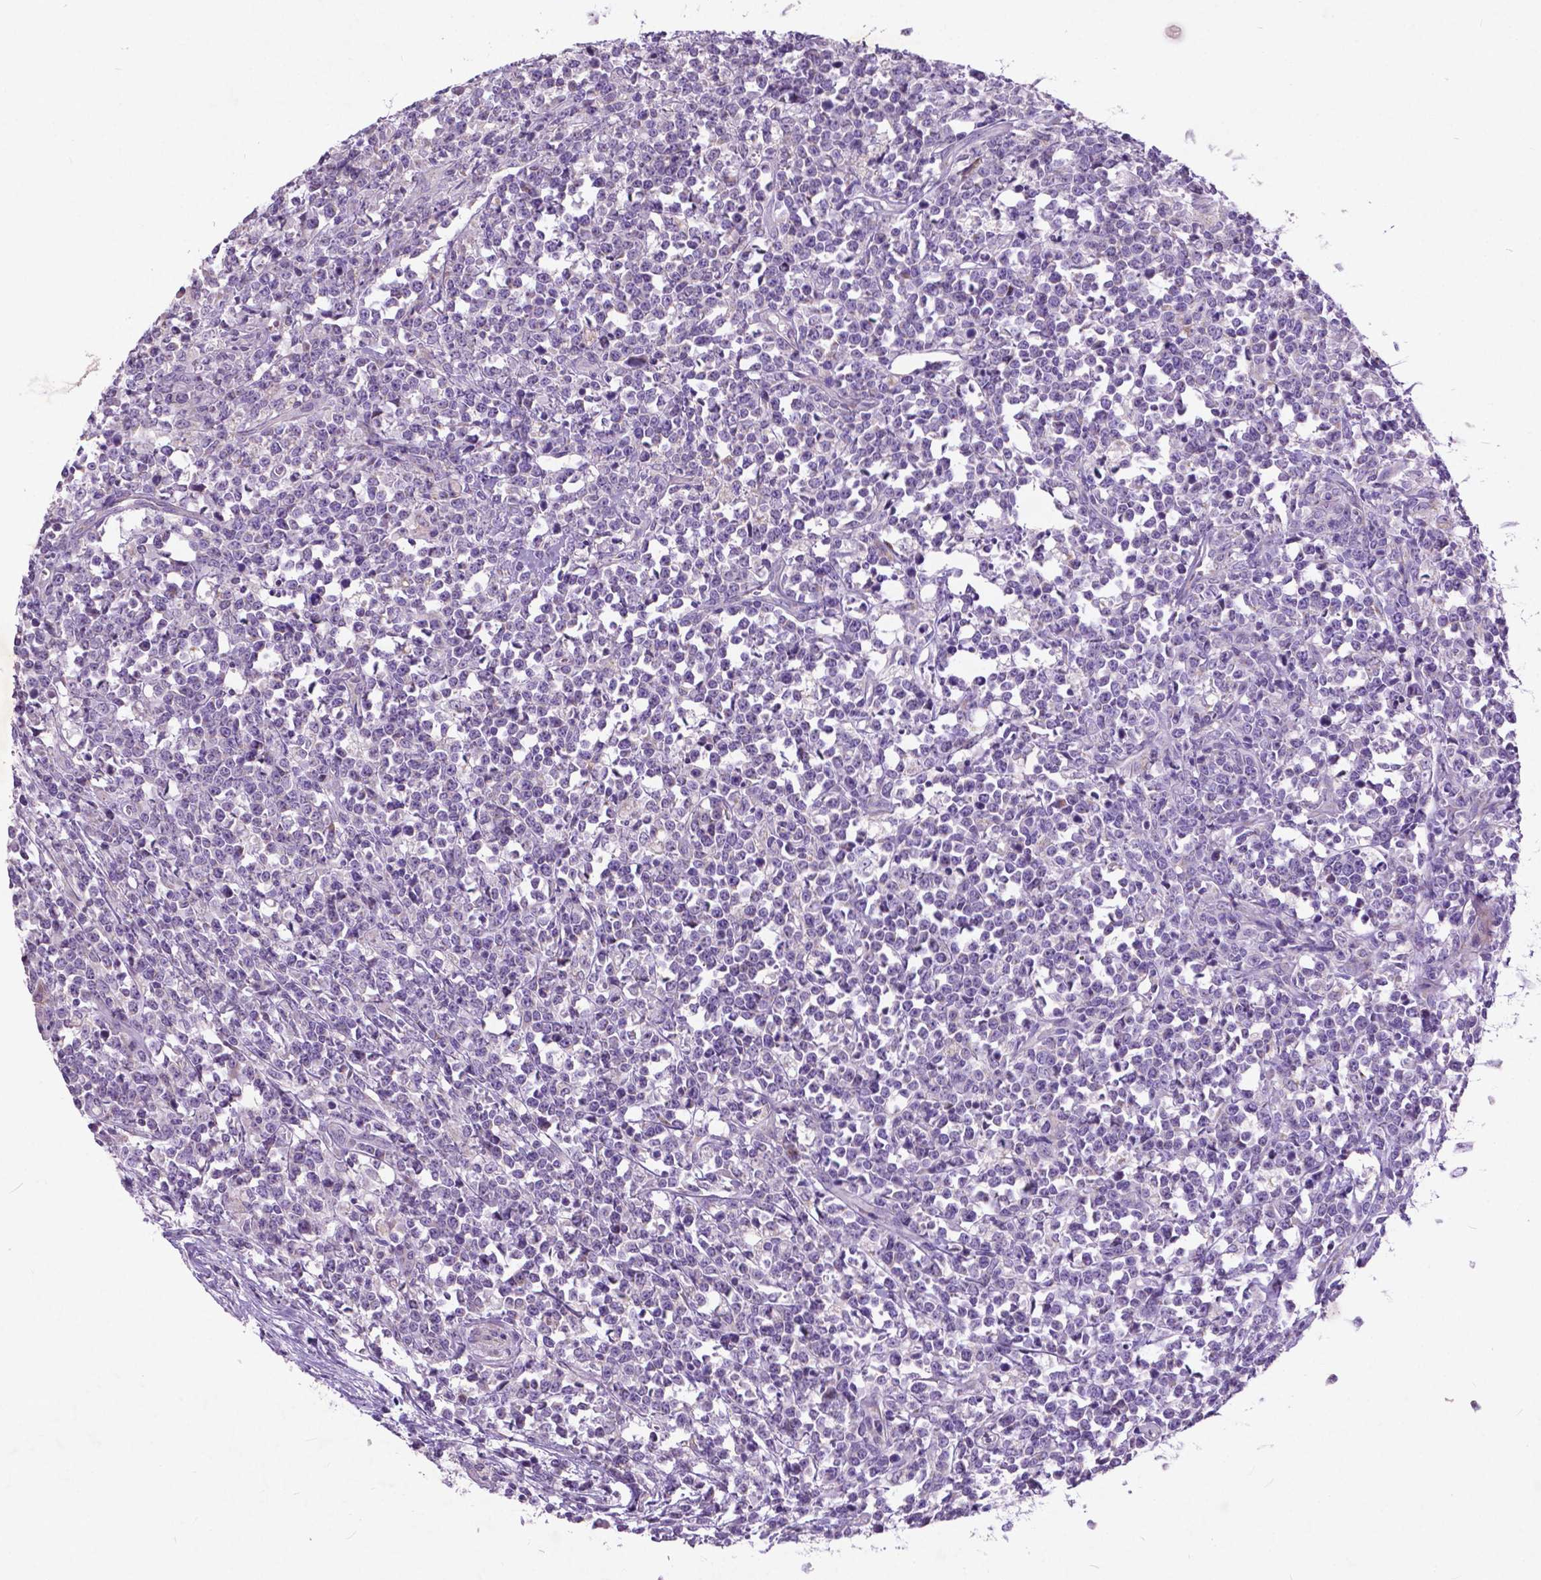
{"staining": {"intensity": "negative", "quantity": "none", "location": "none"}, "tissue": "lymphoma", "cell_type": "Tumor cells", "image_type": "cancer", "snomed": [{"axis": "morphology", "description": "Malignant lymphoma, non-Hodgkin's type, High grade"}, {"axis": "topography", "description": "Small intestine"}], "caption": "A histopathology image of malignant lymphoma, non-Hodgkin's type (high-grade) stained for a protein shows no brown staining in tumor cells.", "gene": "ATG4D", "patient": {"sex": "female", "age": 56}}